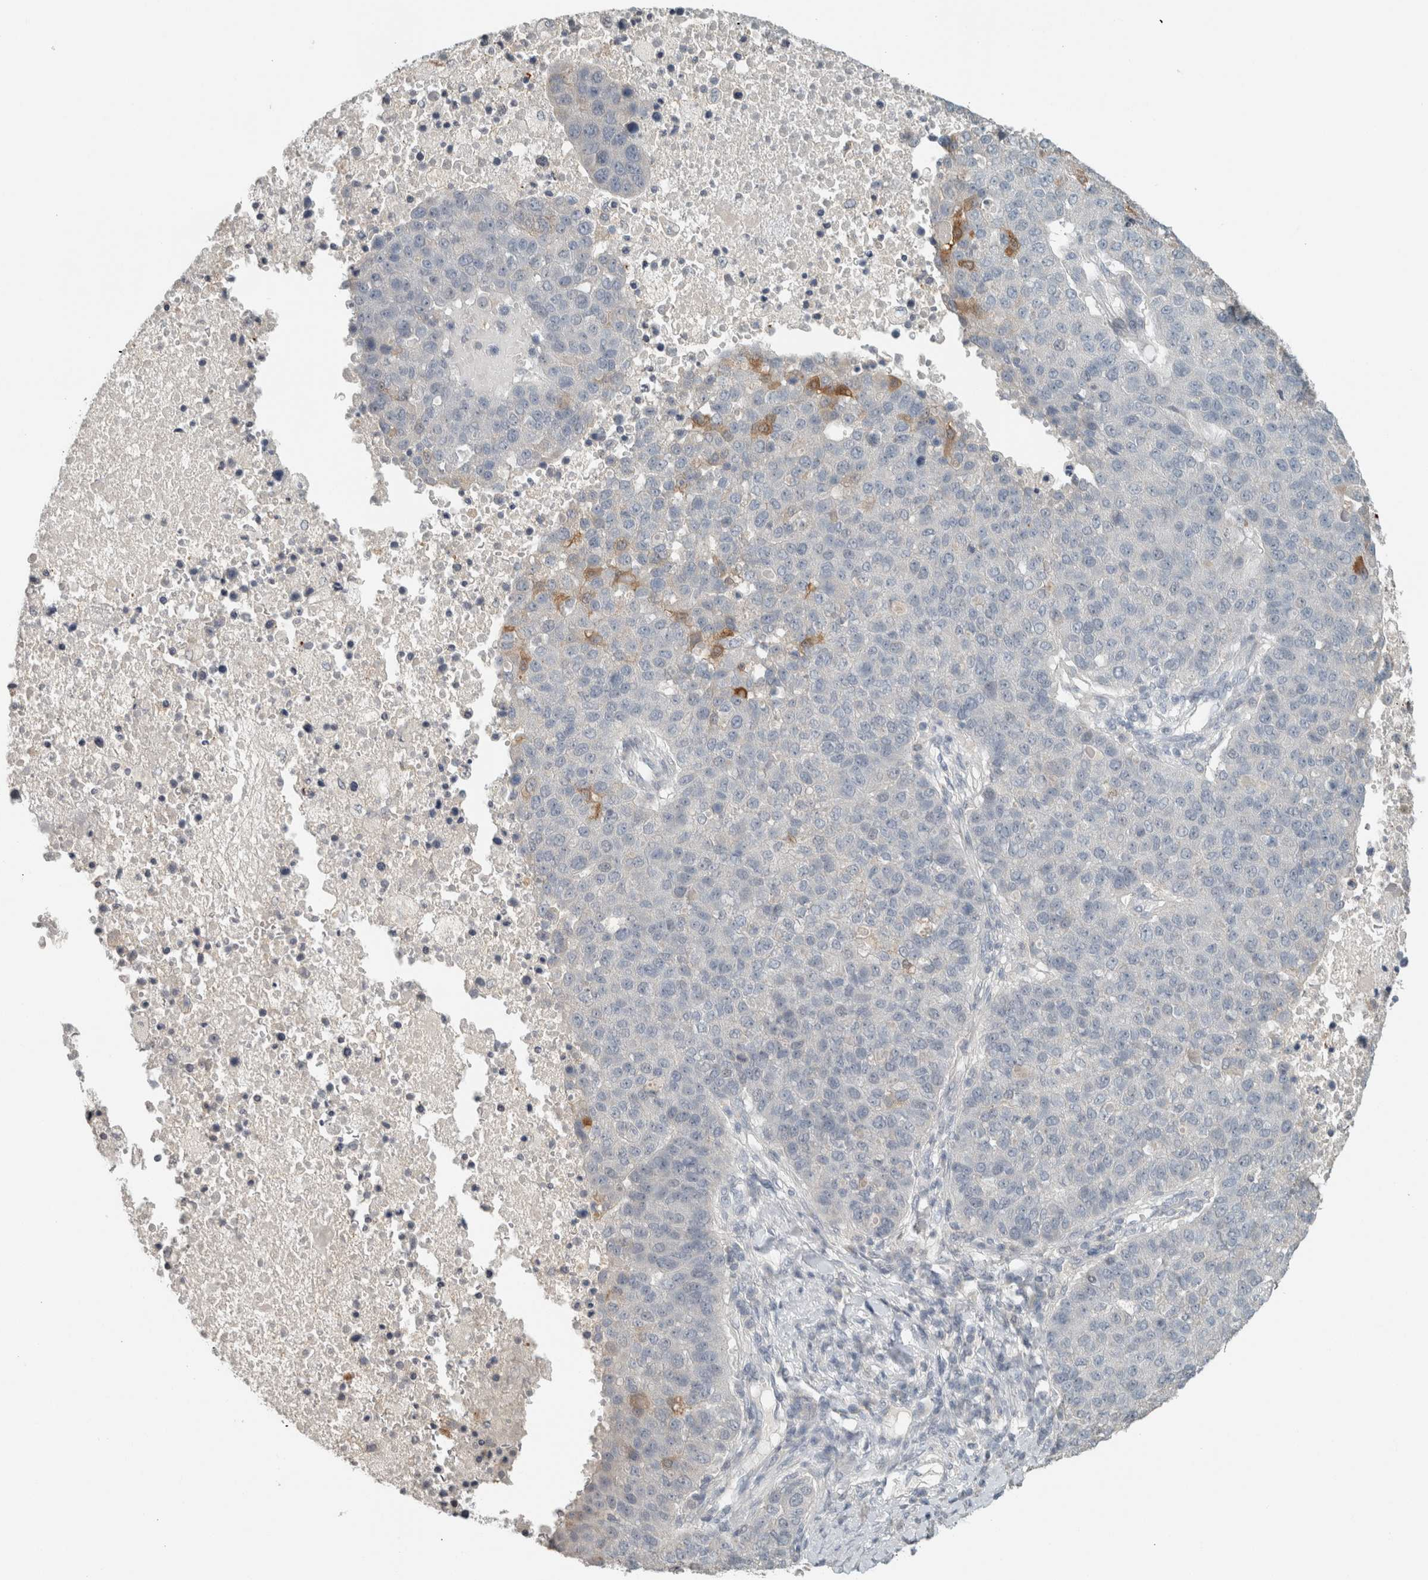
{"staining": {"intensity": "negative", "quantity": "none", "location": "none"}, "tissue": "pancreatic cancer", "cell_type": "Tumor cells", "image_type": "cancer", "snomed": [{"axis": "morphology", "description": "Adenocarcinoma, NOS"}, {"axis": "topography", "description": "Pancreas"}], "caption": "Human pancreatic adenocarcinoma stained for a protein using IHC reveals no positivity in tumor cells.", "gene": "TRIT1", "patient": {"sex": "female", "age": 61}}